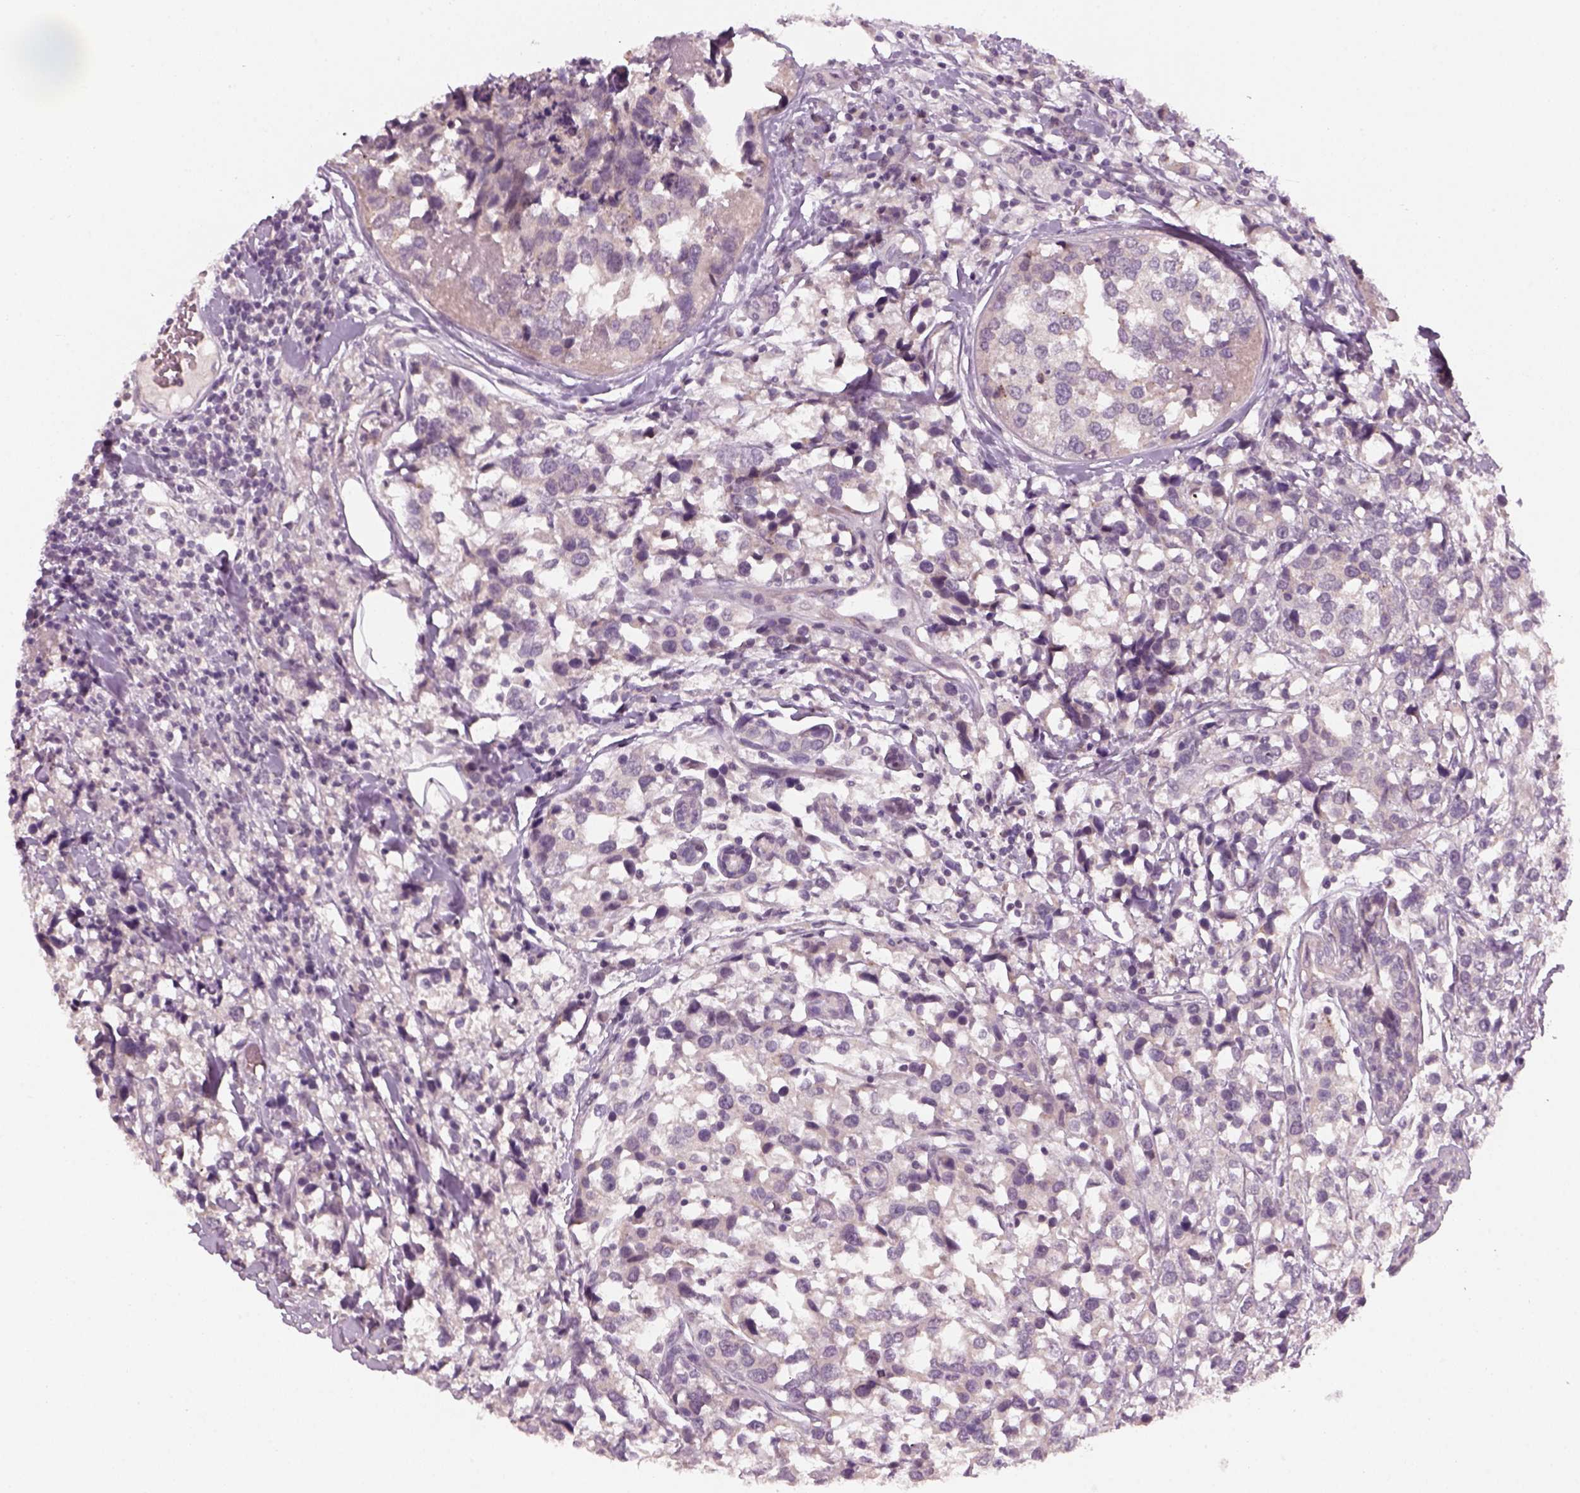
{"staining": {"intensity": "negative", "quantity": "none", "location": "none"}, "tissue": "breast cancer", "cell_type": "Tumor cells", "image_type": "cancer", "snomed": [{"axis": "morphology", "description": "Lobular carcinoma"}, {"axis": "topography", "description": "Breast"}], "caption": "This is a micrograph of IHC staining of breast cancer (lobular carcinoma), which shows no expression in tumor cells. (DAB (3,3'-diaminobenzidine) immunohistochemistry with hematoxylin counter stain).", "gene": "GDNF", "patient": {"sex": "female", "age": 59}}